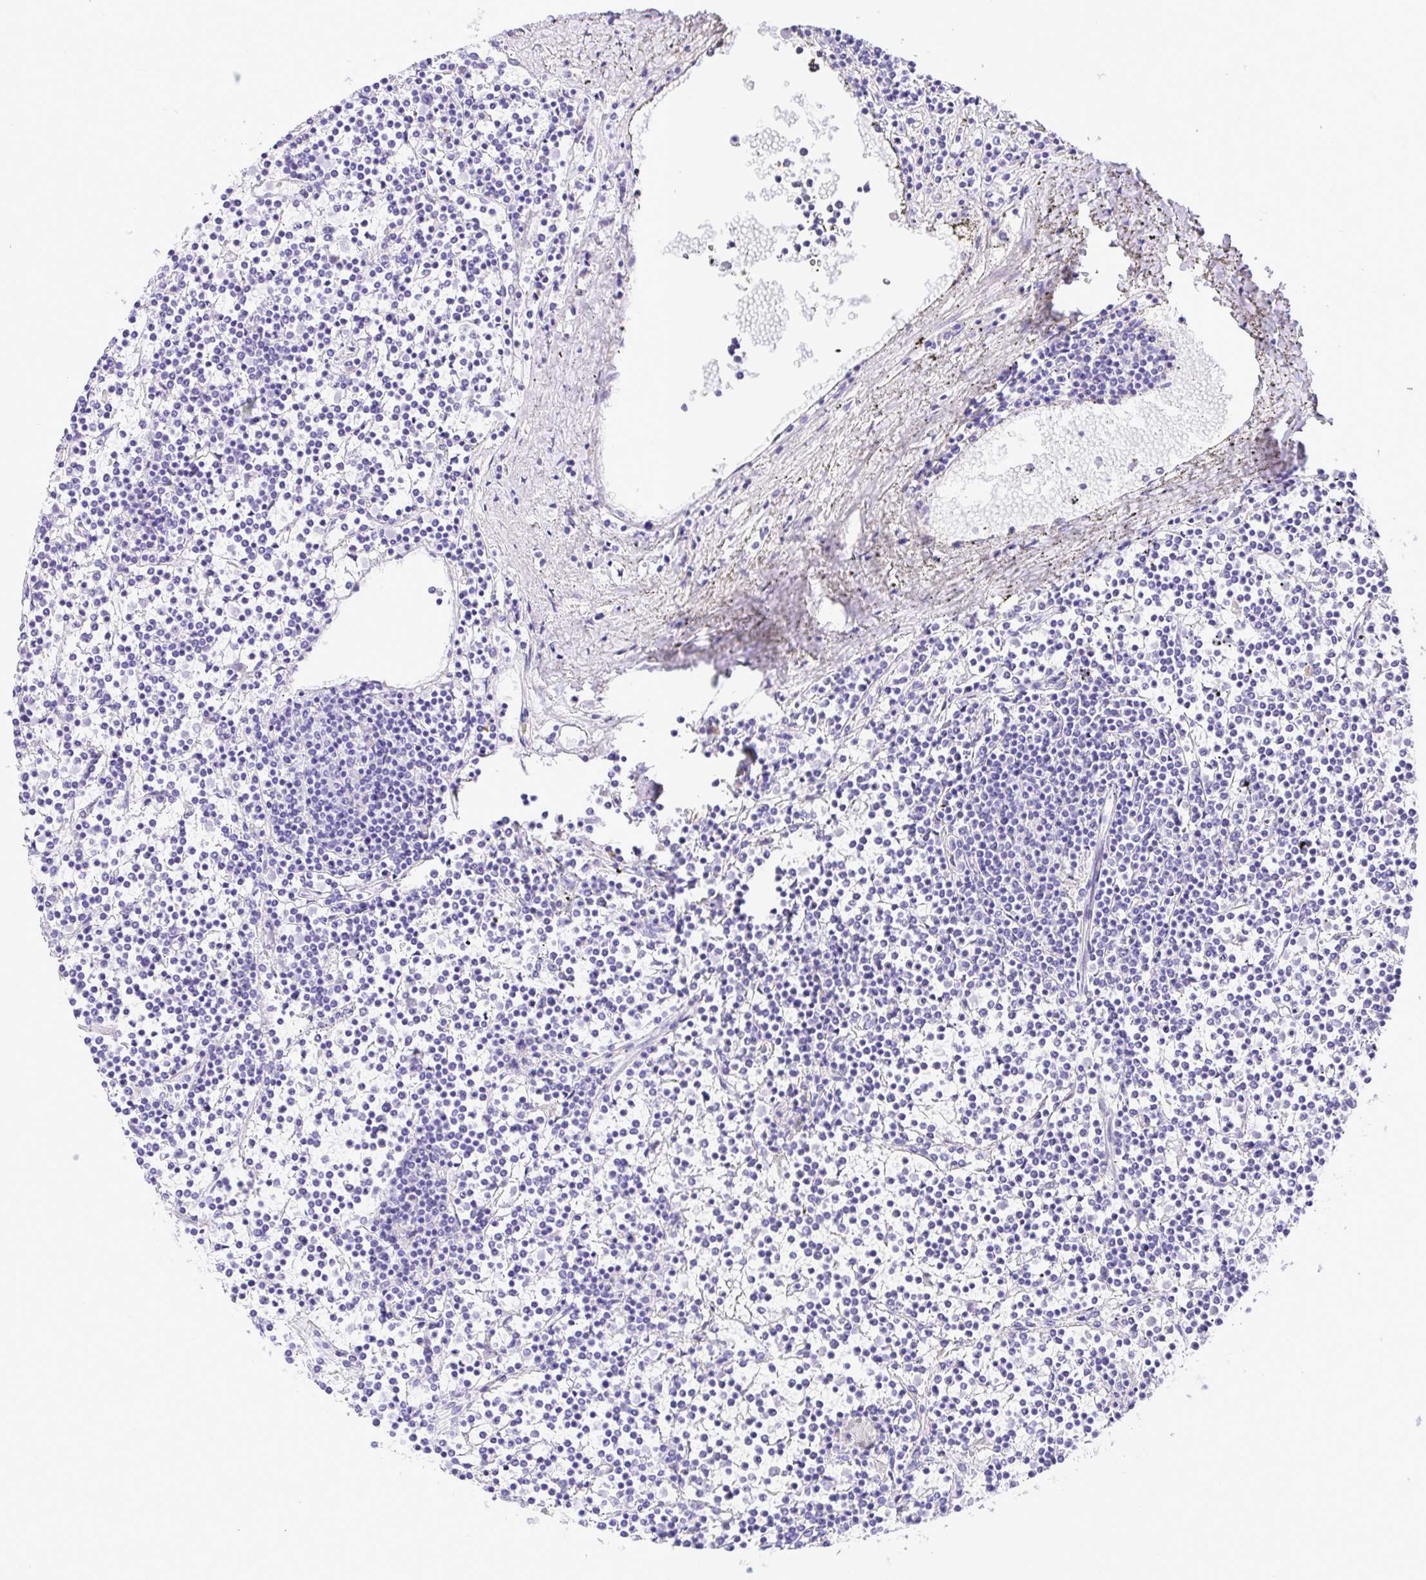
{"staining": {"intensity": "negative", "quantity": "none", "location": "none"}, "tissue": "lymphoma", "cell_type": "Tumor cells", "image_type": "cancer", "snomed": [{"axis": "morphology", "description": "Malignant lymphoma, non-Hodgkin's type, Low grade"}, {"axis": "topography", "description": "Spleen"}], "caption": "The IHC image has no significant staining in tumor cells of malignant lymphoma, non-Hodgkin's type (low-grade) tissue.", "gene": "BACE2", "patient": {"sex": "female", "age": 19}}